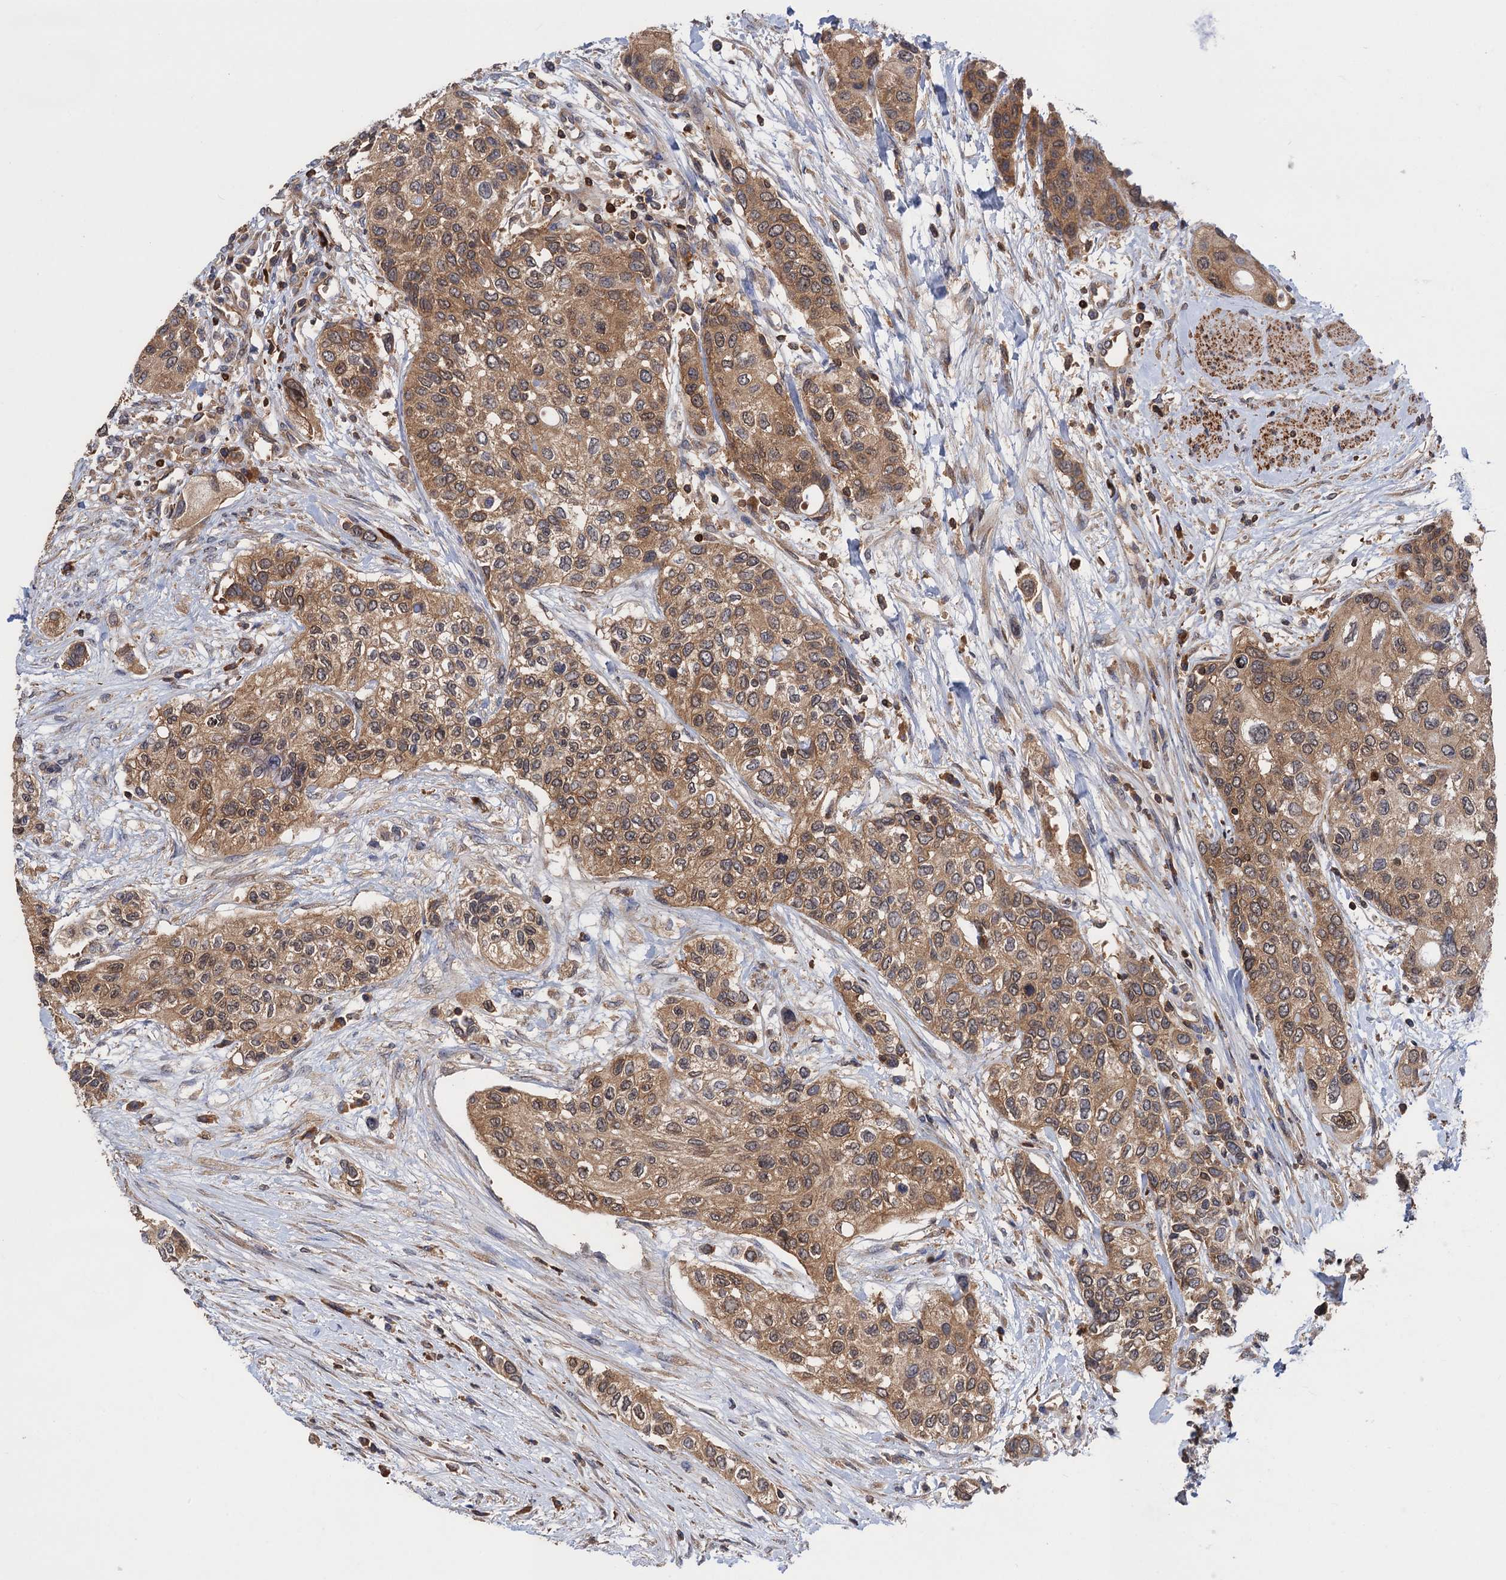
{"staining": {"intensity": "moderate", "quantity": ">75%", "location": "cytoplasmic/membranous"}, "tissue": "urothelial cancer", "cell_type": "Tumor cells", "image_type": "cancer", "snomed": [{"axis": "morphology", "description": "Normal tissue, NOS"}, {"axis": "morphology", "description": "Urothelial carcinoma, High grade"}, {"axis": "topography", "description": "Vascular tissue"}, {"axis": "topography", "description": "Urinary bladder"}], "caption": "Tumor cells demonstrate medium levels of moderate cytoplasmic/membranous positivity in approximately >75% of cells in urothelial carcinoma (high-grade).", "gene": "DGKA", "patient": {"sex": "female", "age": 56}}